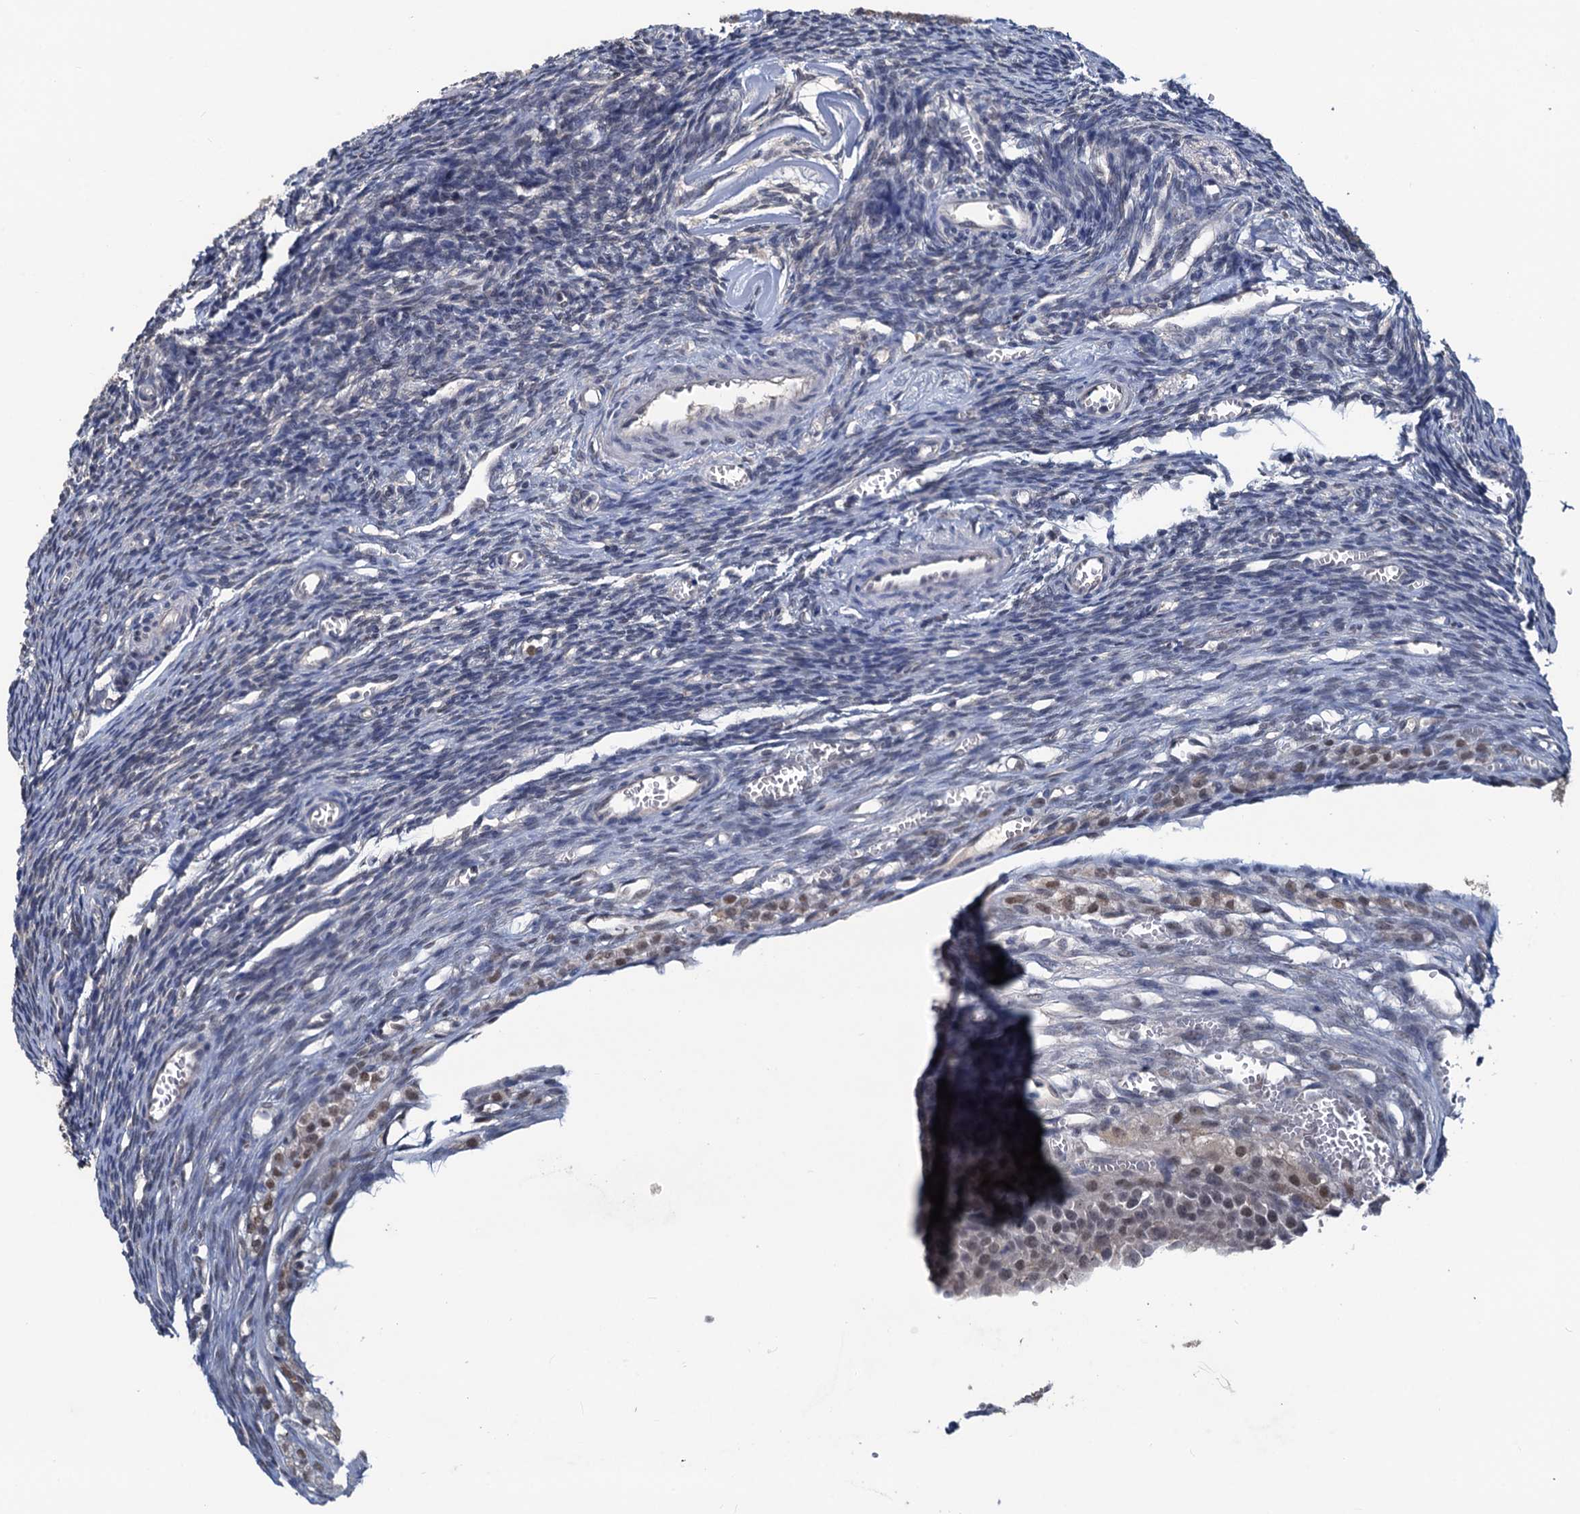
{"staining": {"intensity": "moderate", "quantity": ">75%", "location": "cytoplasmic/membranous"}, "tissue": "ovary", "cell_type": "Follicle cells", "image_type": "normal", "snomed": [{"axis": "morphology", "description": "Normal tissue, NOS"}, {"axis": "topography", "description": "Ovary"}], "caption": "Benign ovary reveals moderate cytoplasmic/membranous expression in about >75% of follicle cells, visualized by immunohistochemistry.", "gene": "RTKN2", "patient": {"sex": "female", "age": 39}}